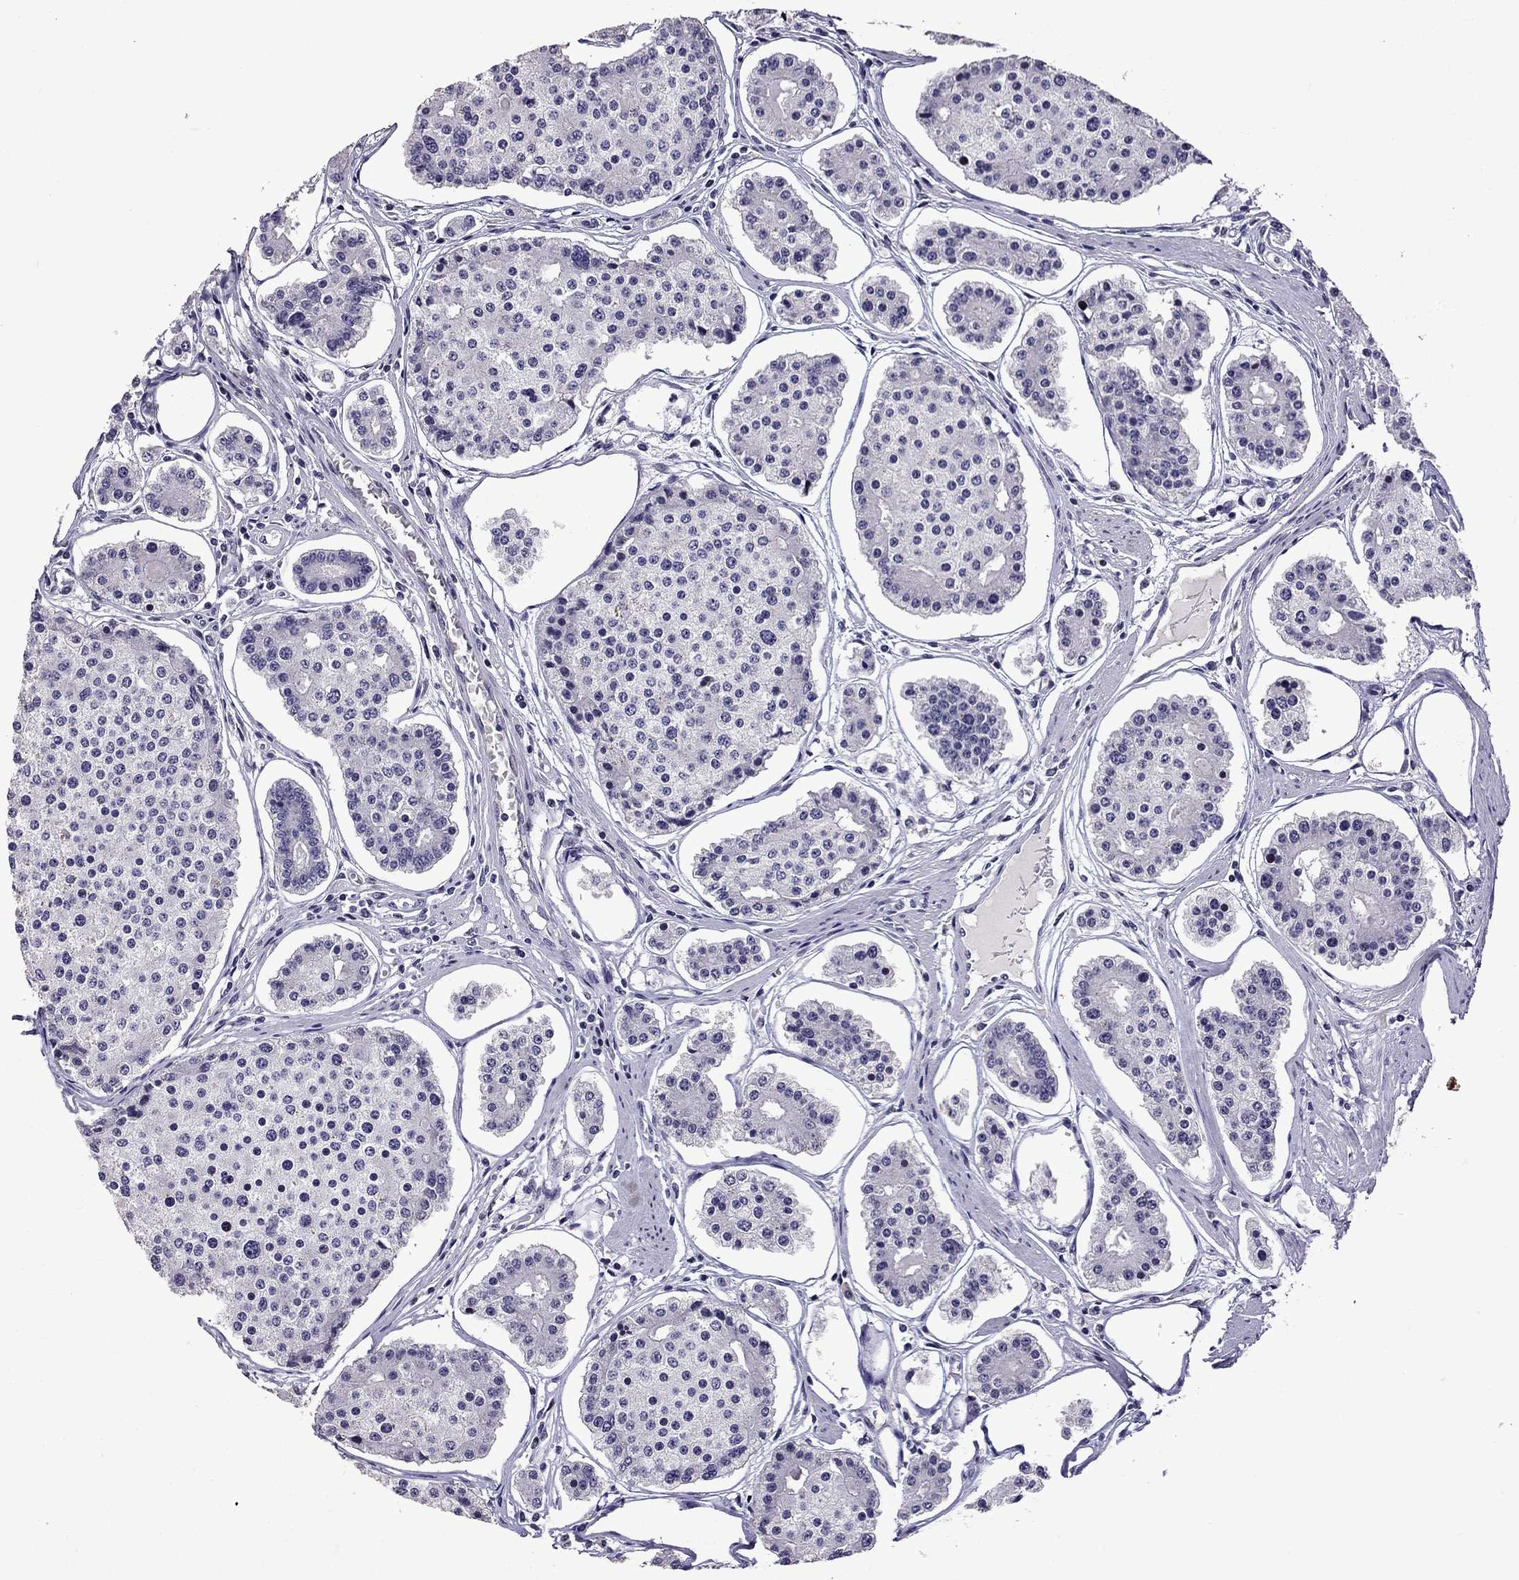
{"staining": {"intensity": "negative", "quantity": "none", "location": "none"}, "tissue": "carcinoid", "cell_type": "Tumor cells", "image_type": "cancer", "snomed": [{"axis": "morphology", "description": "Carcinoid, malignant, NOS"}, {"axis": "topography", "description": "Small intestine"}], "caption": "Photomicrograph shows no protein positivity in tumor cells of carcinoid tissue.", "gene": "TTN", "patient": {"sex": "female", "age": 65}}